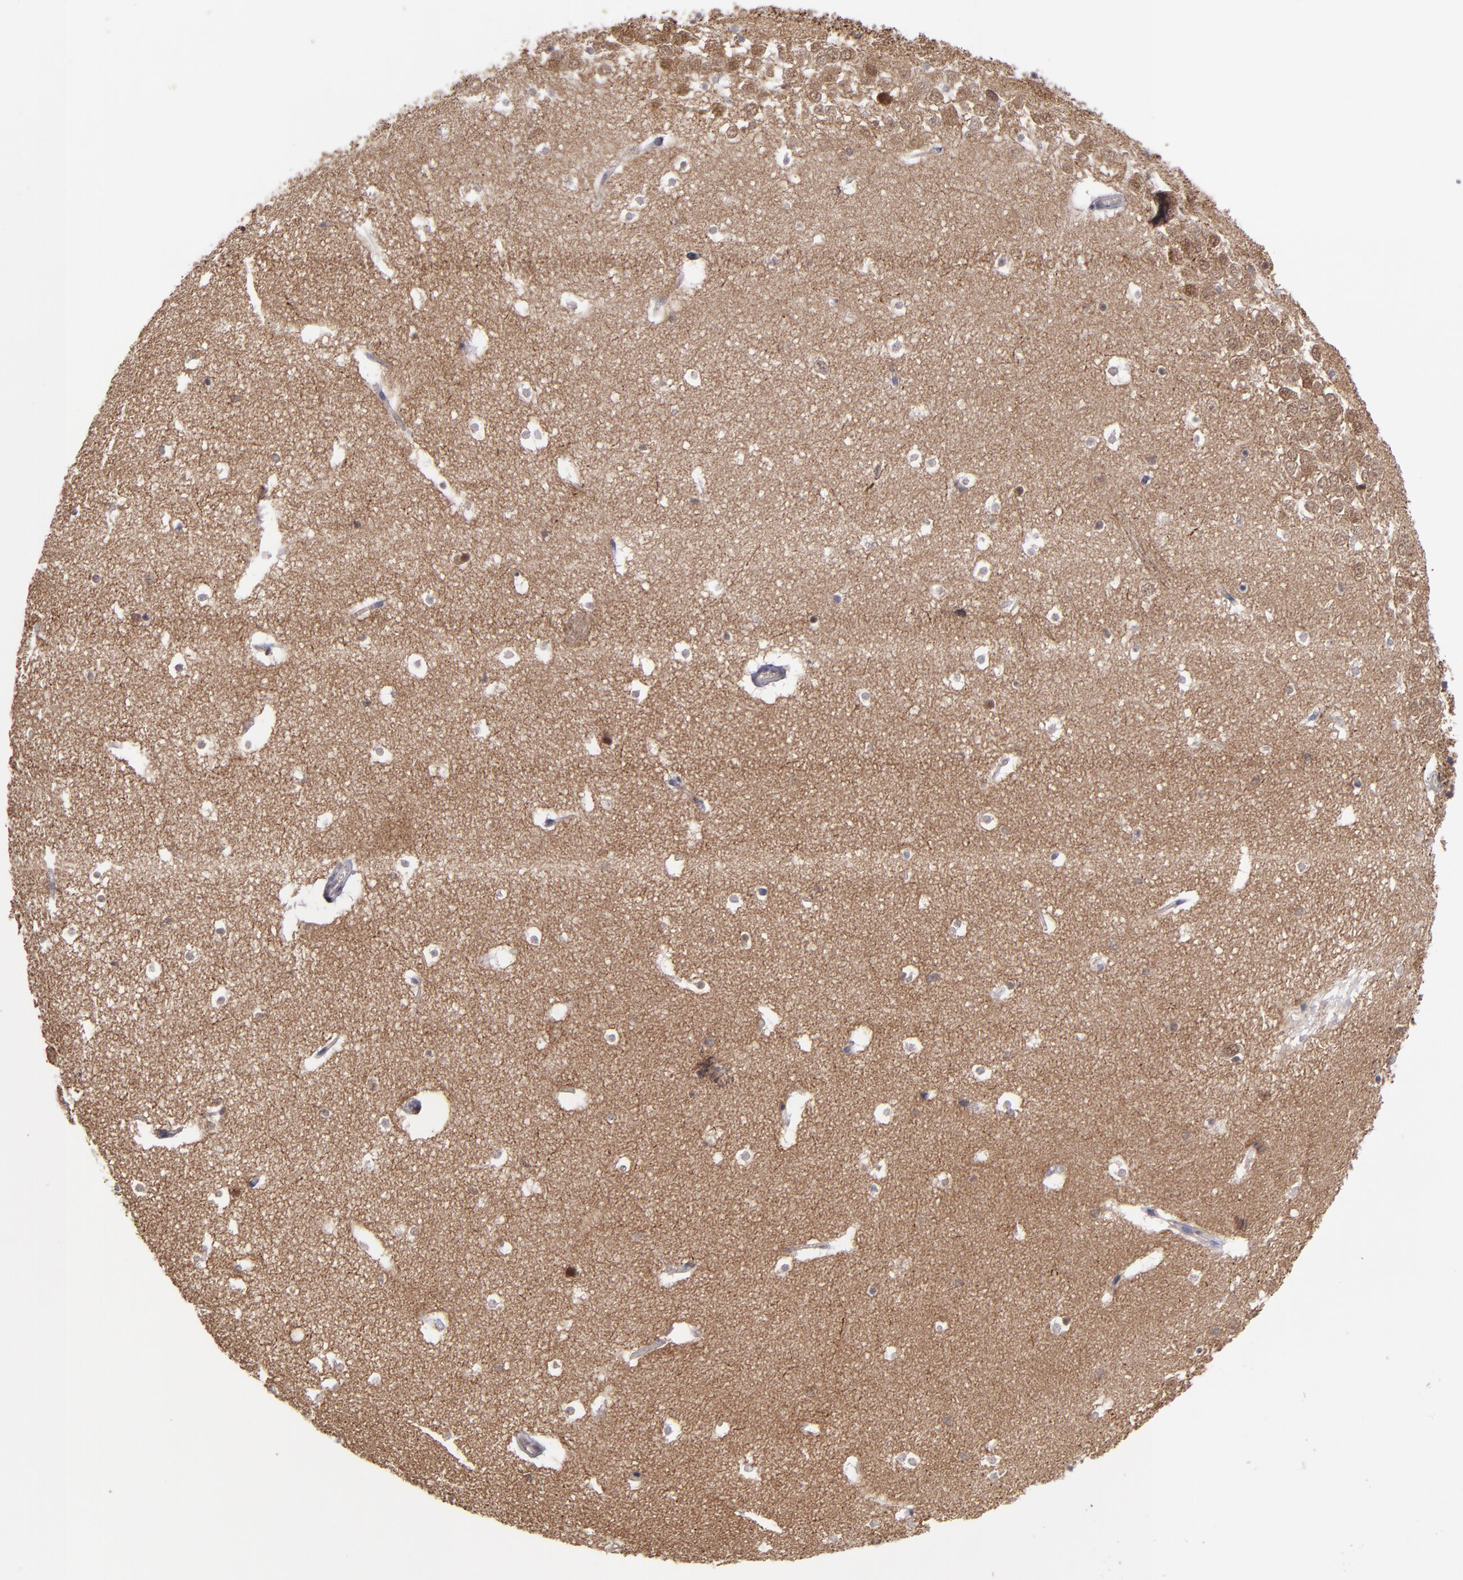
{"staining": {"intensity": "negative", "quantity": "none", "location": "none"}, "tissue": "hippocampus", "cell_type": "Glial cells", "image_type": "normal", "snomed": [{"axis": "morphology", "description": "Normal tissue, NOS"}, {"axis": "topography", "description": "Hippocampus"}], "caption": "IHC of benign human hippocampus reveals no expression in glial cells.", "gene": "SIPA1L1", "patient": {"sex": "male", "age": 45}}